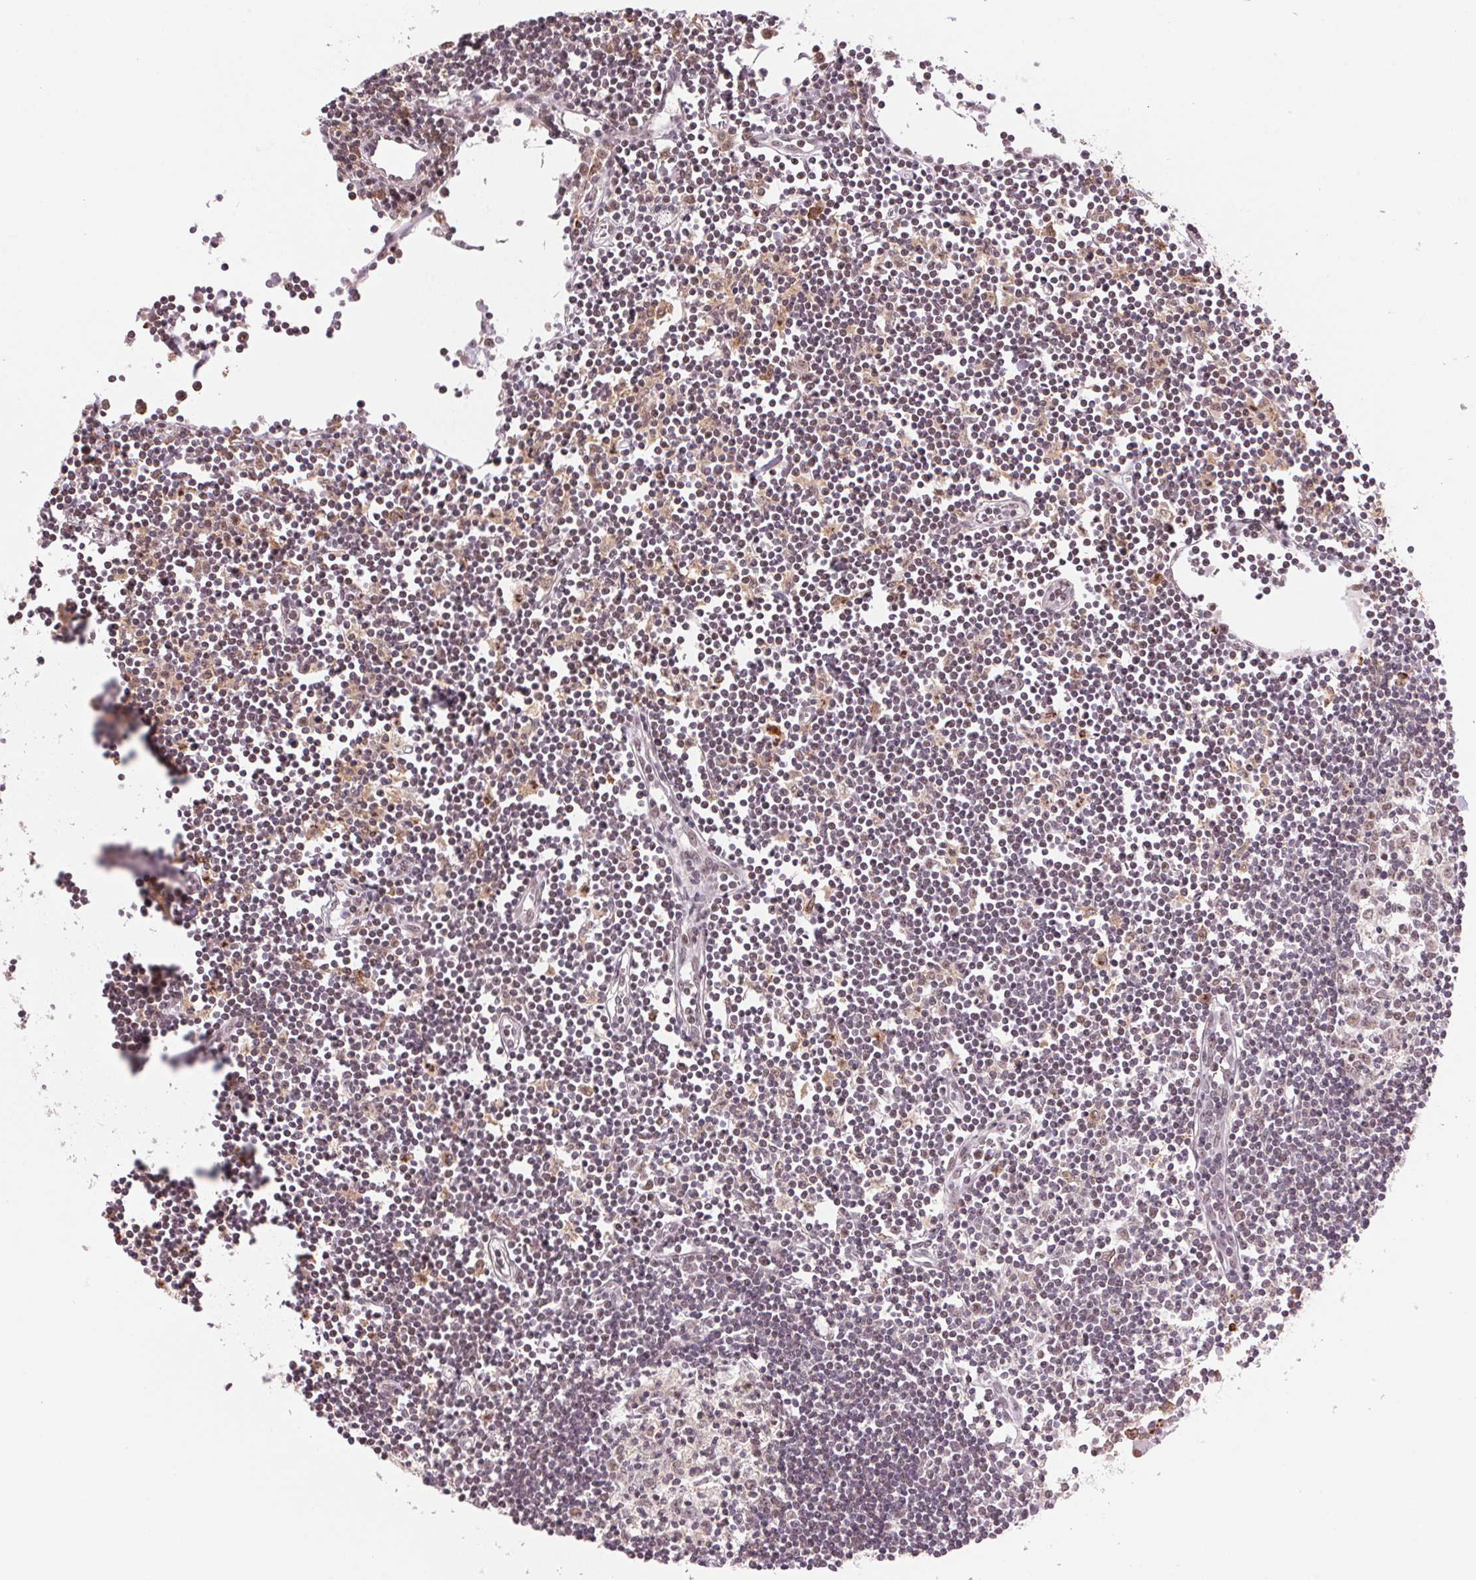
{"staining": {"intensity": "weak", "quantity": "<25%", "location": "nuclear"}, "tissue": "lymph node", "cell_type": "Germinal center cells", "image_type": "normal", "snomed": [{"axis": "morphology", "description": "Normal tissue, NOS"}, {"axis": "topography", "description": "Lymph node"}], "caption": "DAB immunohistochemical staining of normal lymph node demonstrates no significant expression in germinal center cells. (DAB (3,3'-diaminobenzidine) IHC, high magnification).", "gene": "HNRNPDL", "patient": {"sex": "female", "age": 65}}